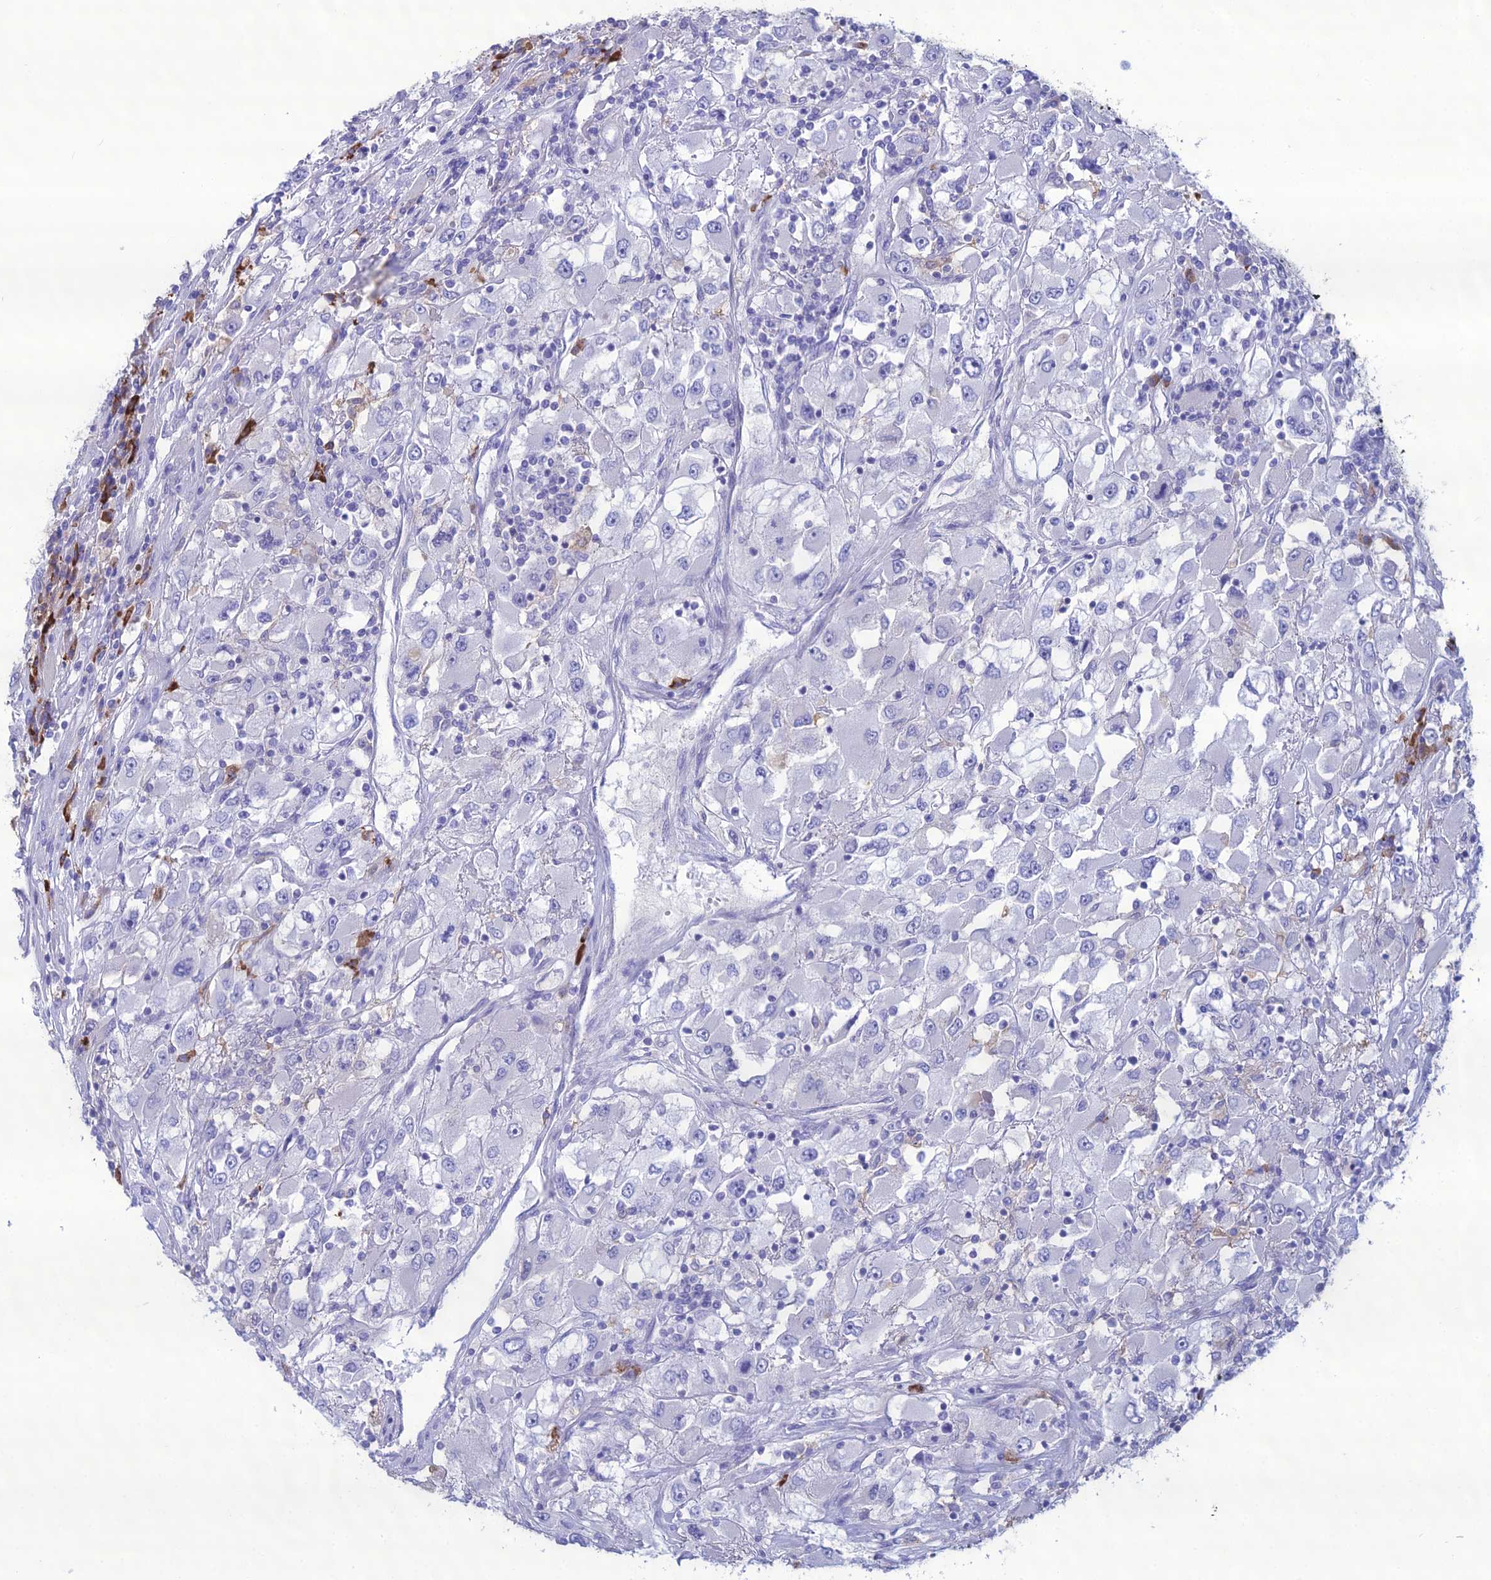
{"staining": {"intensity": "negative", "quantity": "none", "location": "none"}, "tissue": "renal cancer", "cell_type": "Tumor cells", "image_type": "cancer", "snomed": [{"axis": "morphology", "description": "Adenocarcinoma, NOS"}, {"axis": "topography", "description": "Kidney"}], "caption": "A high-resolution histopathology image shows immunohistochemistry (IHC) staining of renal adenocarcinoma, which displays no significant expression in tumor cells.", "gene": "CRB2", "patient": {"sex": "female", "age": 52}}